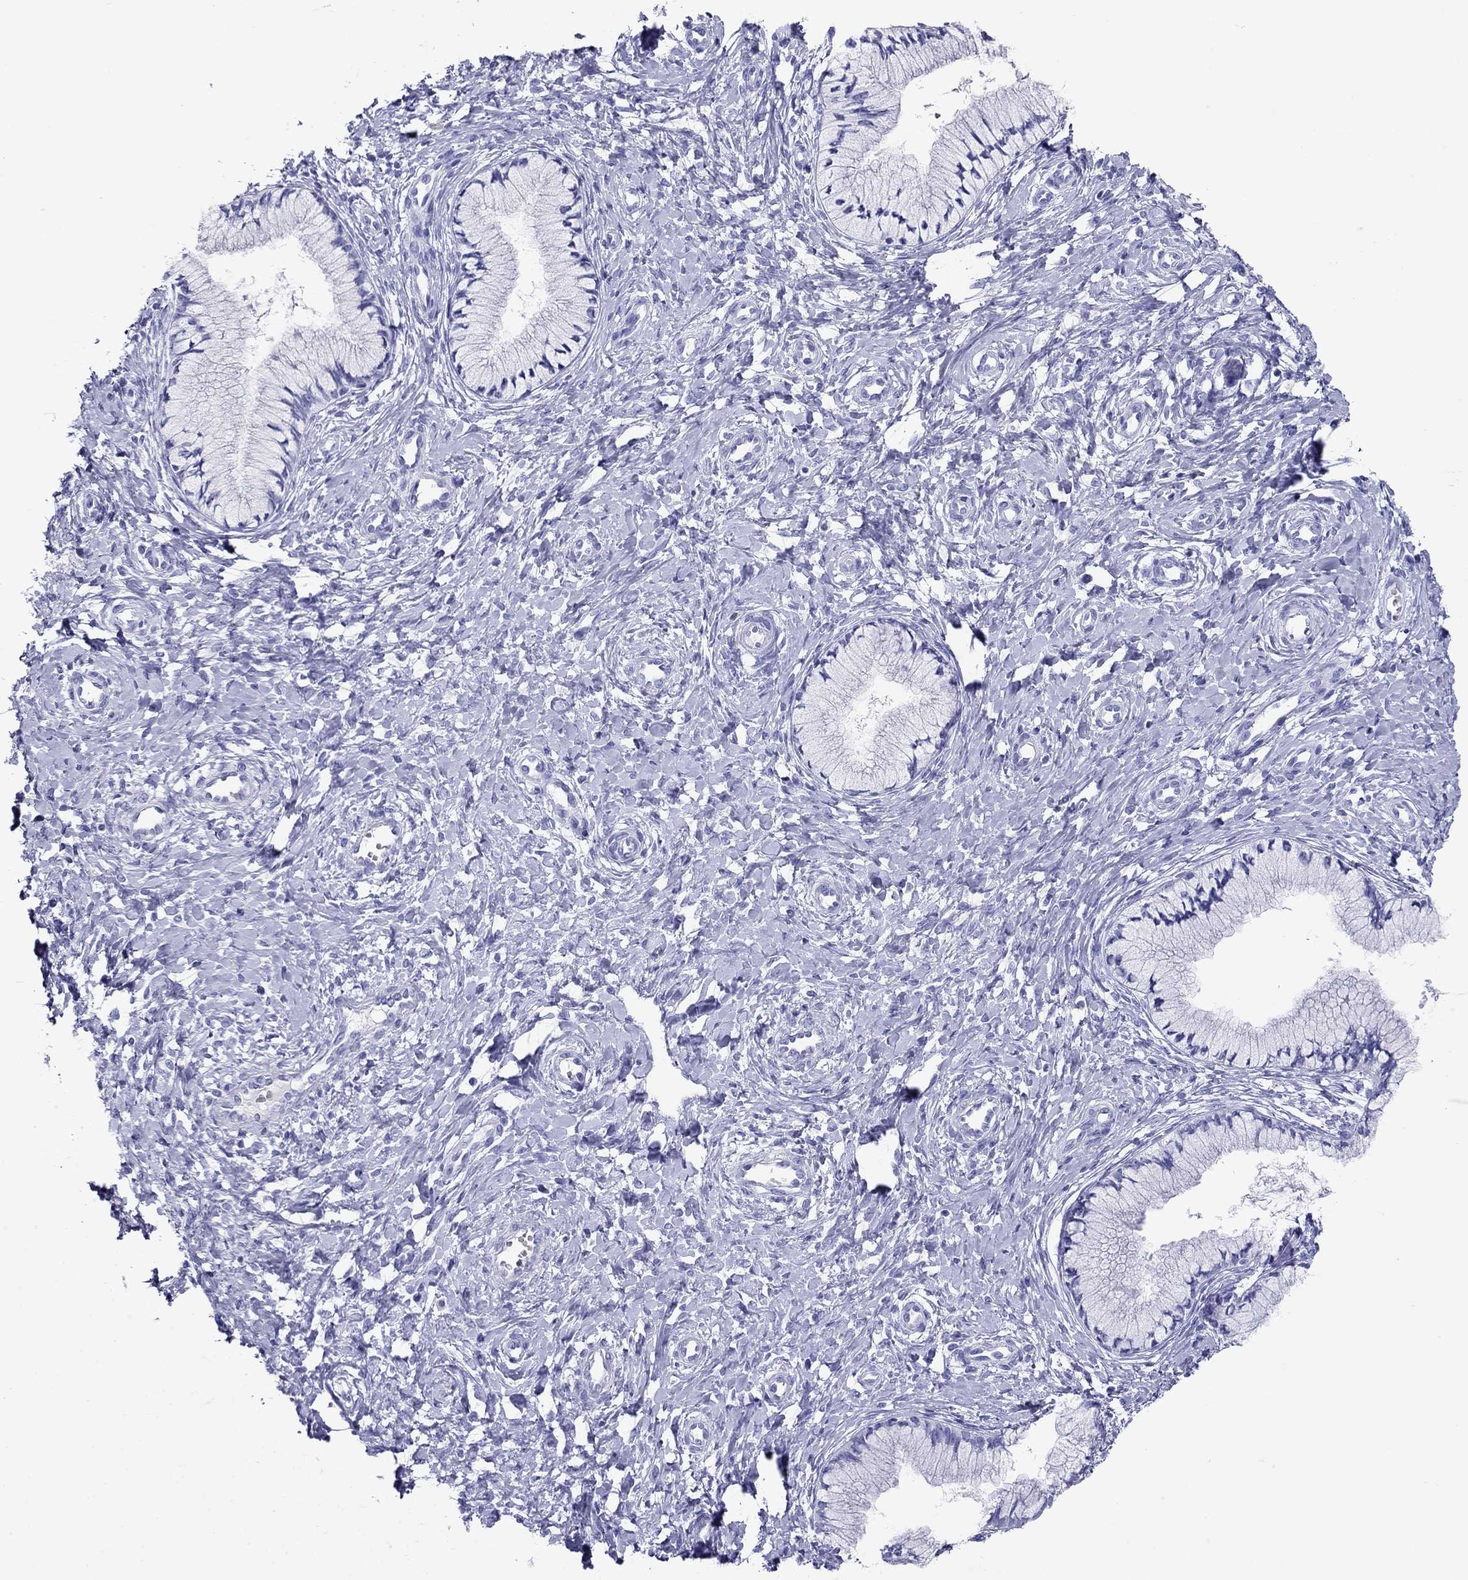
{"staining": {"intensity": "negative", "quantity": "none", "location": "none"}, "tissue": "cervix", "cell_type": "Glandular cells", "image_type": "normal", "snomed": [{"axis": "morphology", "description": "Normal tissue, NOS"}, {"axis": "topography", "description": "Cervix"}], "caption": "Immunohistochemical staining of unremarkable cervix exhibits no significant staining in glandular cells.", "gene": "MC5R", "patient": {"sex": "female", "age": 37}}